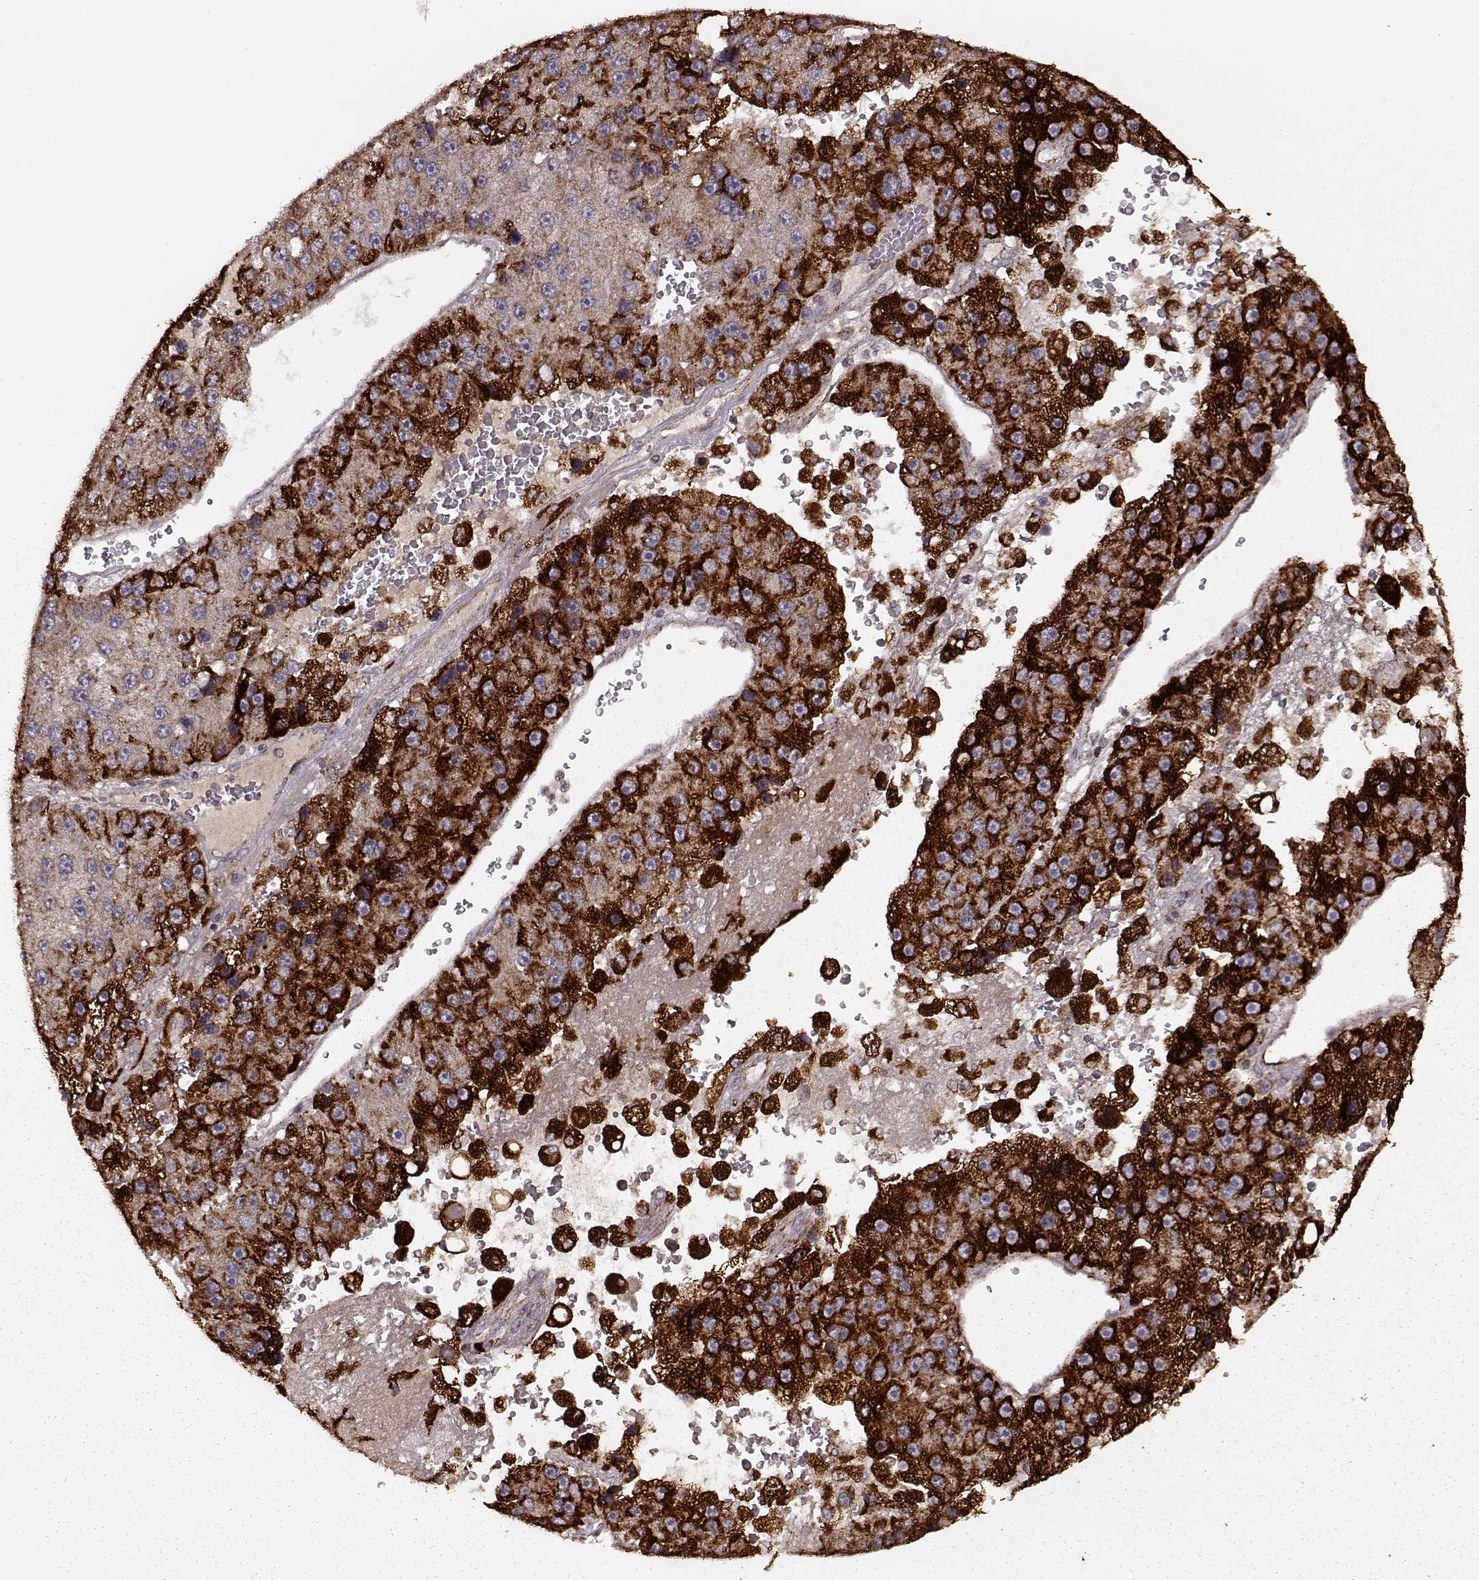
{"staining": {"intensity": "strong", "quantity": "25%-75%", "location": "cytoplasmic/membranous"}, "tissue": "liver cancer", "cell_type": "Tumor cells", "image_type": "cancer", "snomed": [{"axis": "morphology", "description": "Carcinoma, Hepatocellular, NOS"}, {"axis": "topography", "description": "Liver"}], "caption": "Protein analysis of liver hepatocellular carcinoma tissue exhibits strong cytoplasmic/membranous positivity in approximately 25%-75% of tumor cells.", "gene": "CMTM3", "patient": {"sex": "female", "age": 73}}